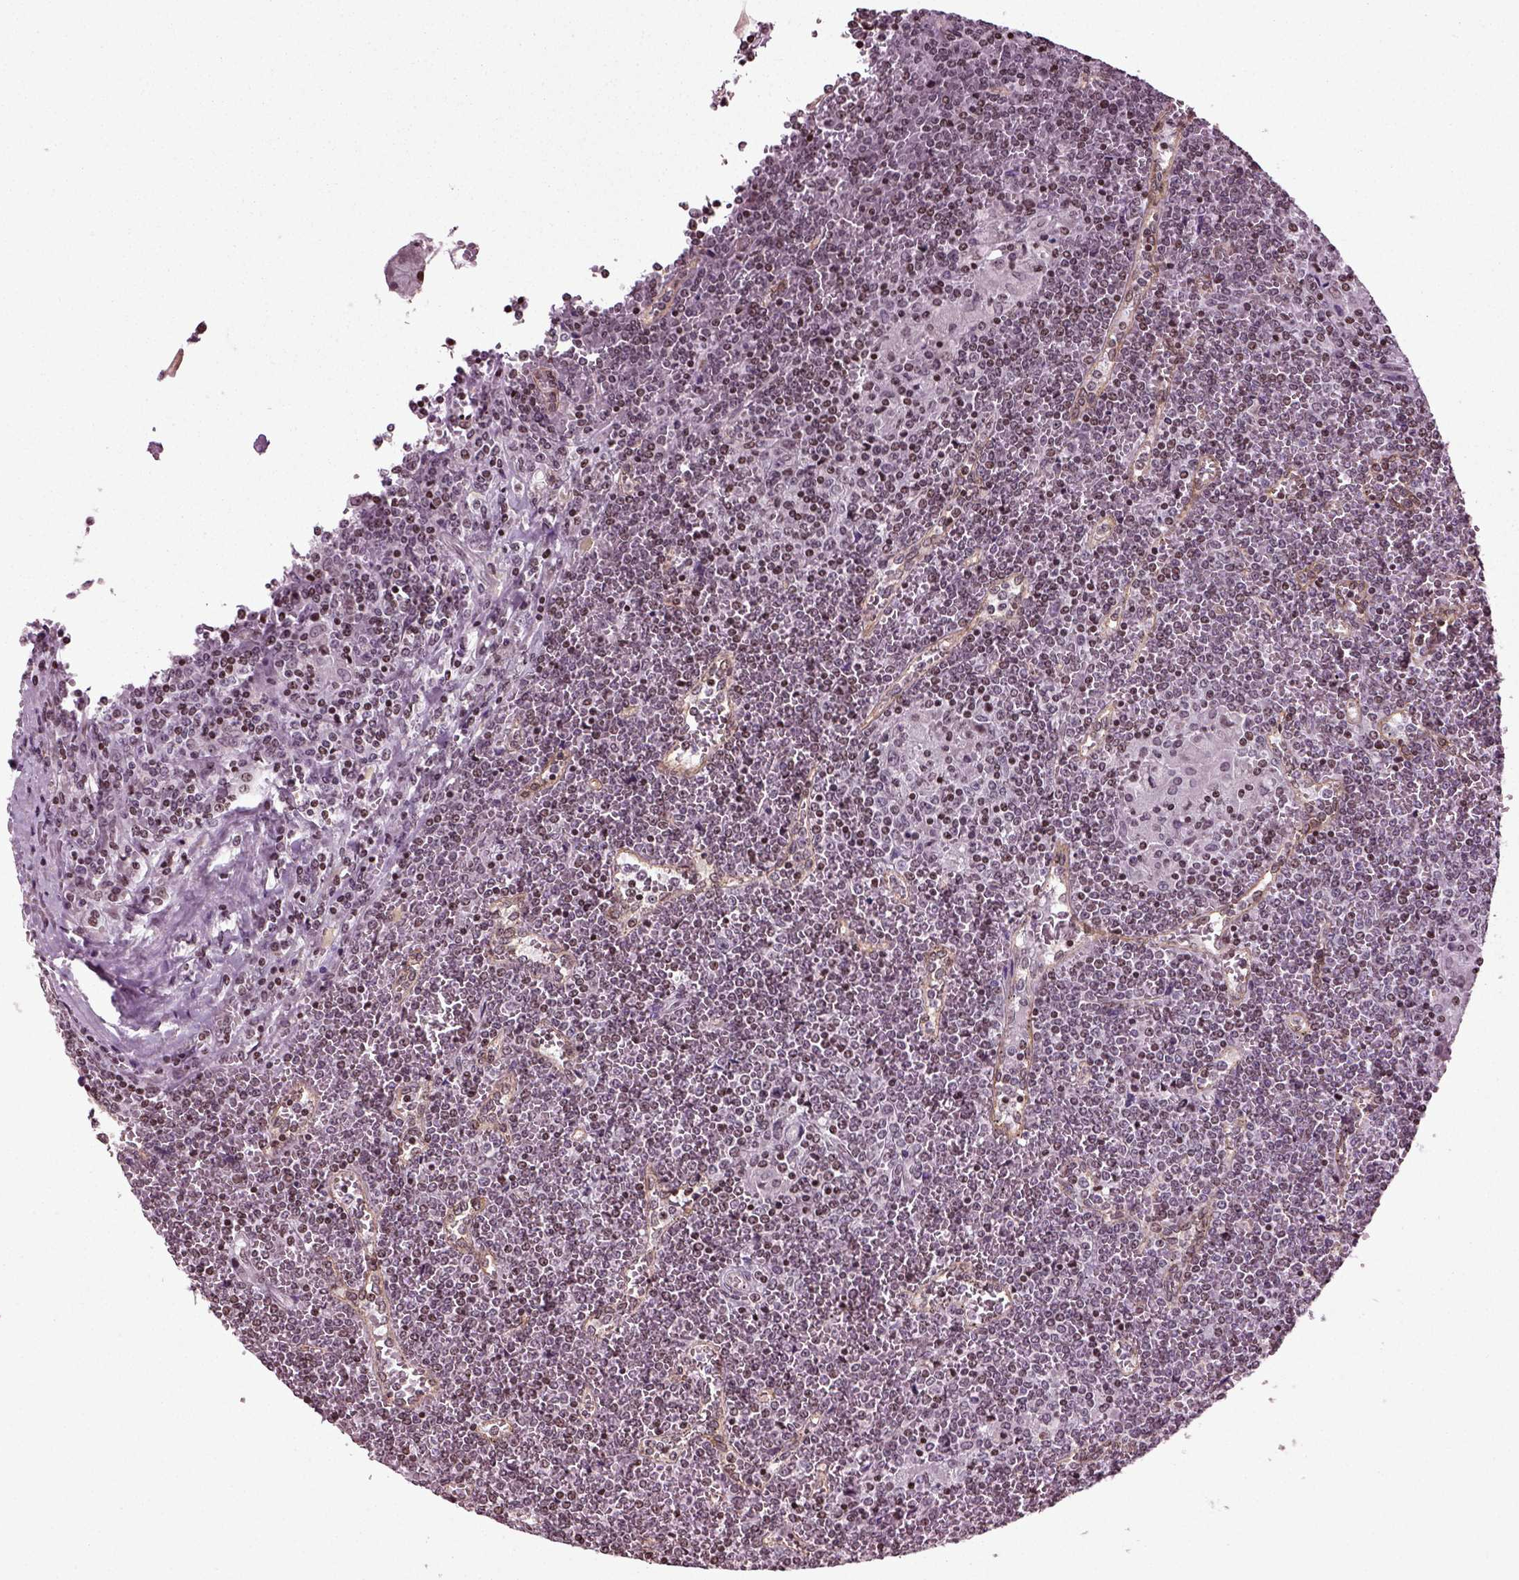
{"staining": {"intensity": "moderate", "quantity": "<25%", "location": "nuclear"}, "tissue": "lymphoma", "cell_type": "Tumor cells", "image_type": "cancer", "snomed": [{"axis": "morphology", "description": "Malignant lymphoma, non-Hodgkin's type, Low grade"}, {"axis": "topography", "description": "Spleen"}], "caption": "Lymphoma stained for a protein (brown) demonstrates moderate nuclear positive staining in about <25% of tumor cells.", "gene": "HEYL", "patient": {"sex": "female", "age": 19}}